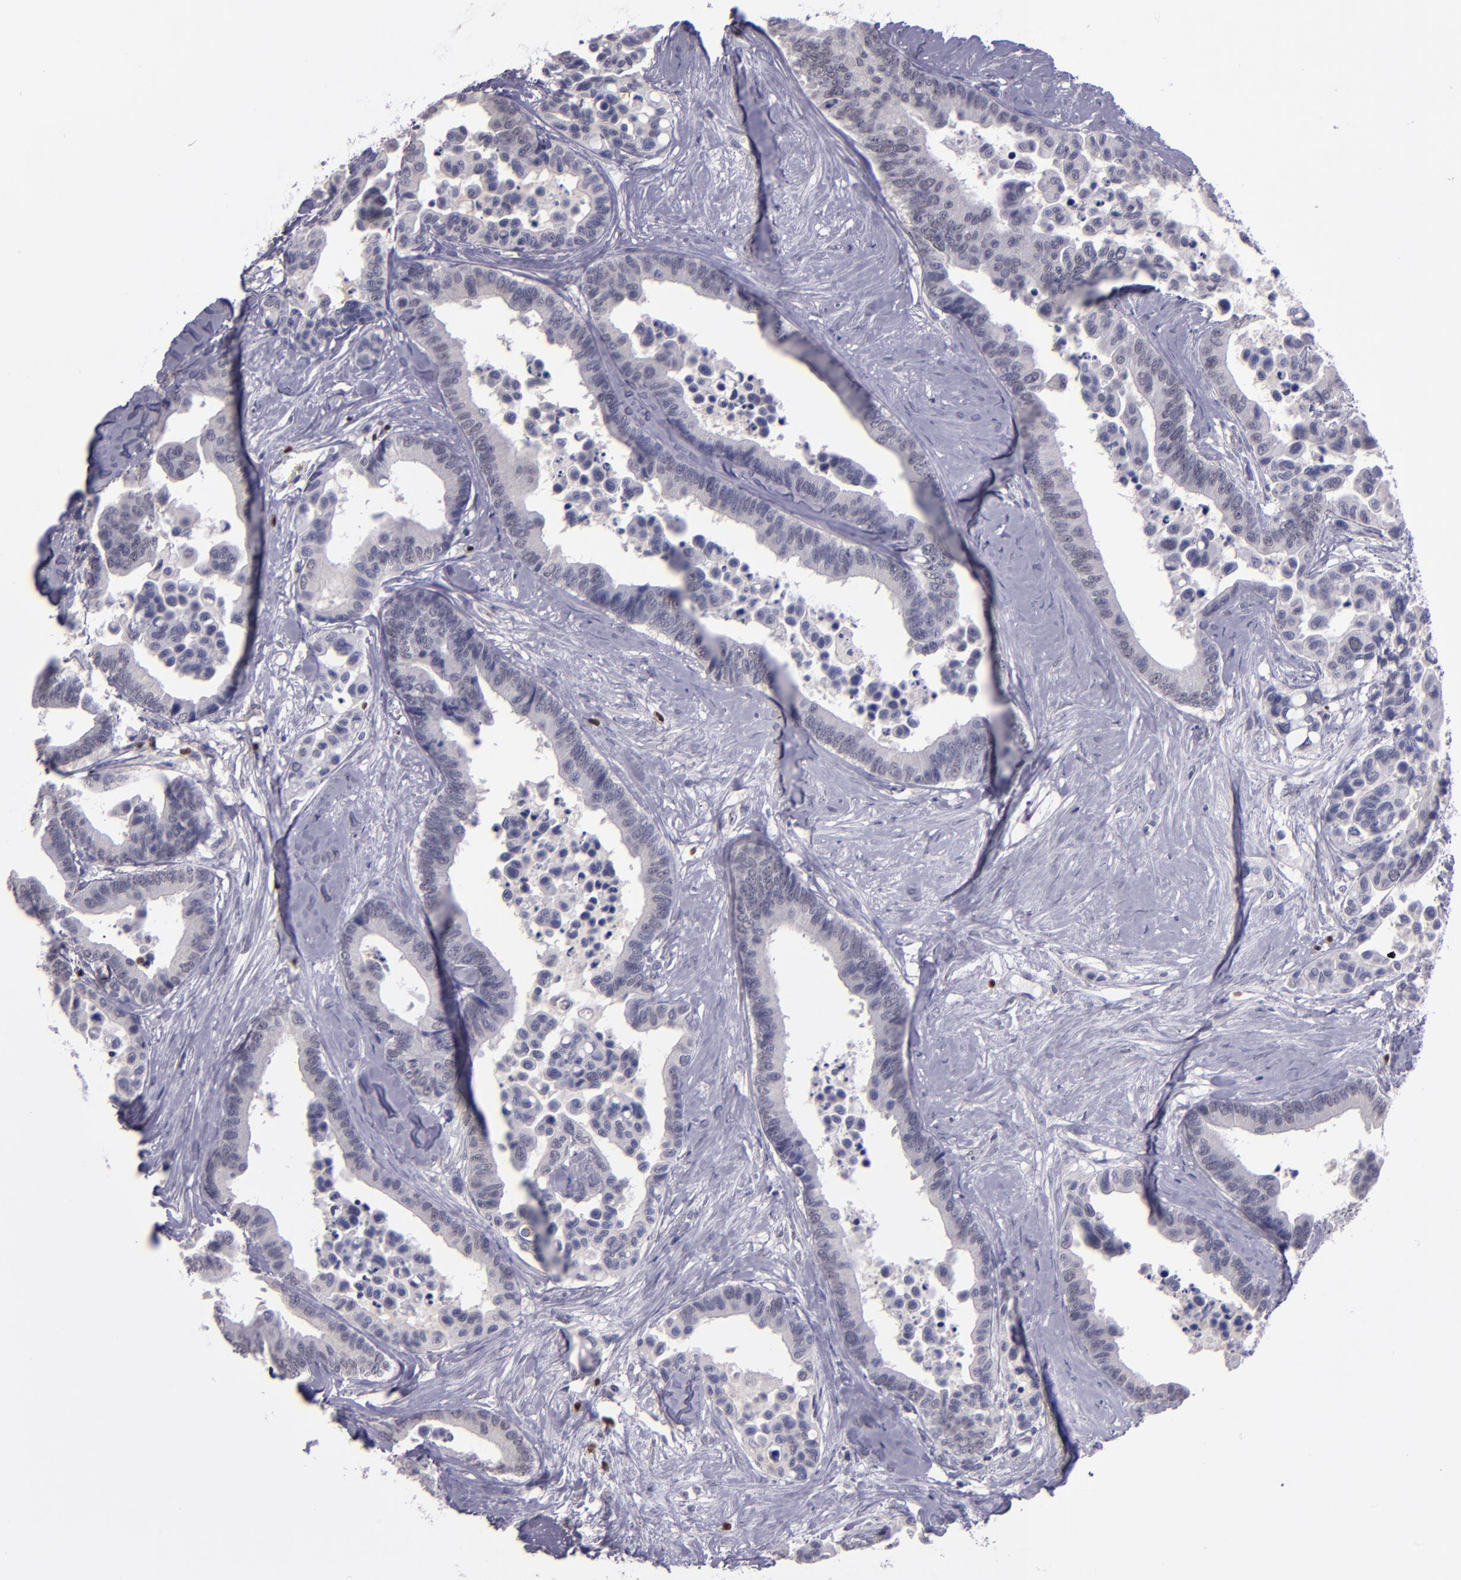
{"staining": {"intensity": "negative", "quantity": "none", "location": "none"}, "tissue": "colorectal cancer", "cell_type": "Tumor cells", "image_type": "cancer", "snomed": [{"axis": "morphology", "description": "Adenocarcinoma, NOS"}, {"axis": "topography", "description": "Colon"}], "caption": "The IHC micrograph has no significant staining in tumor cells of colorectal cancer tissue.", "gene": "CEBPE", "patient": {"sex": "male", "age": 82}}